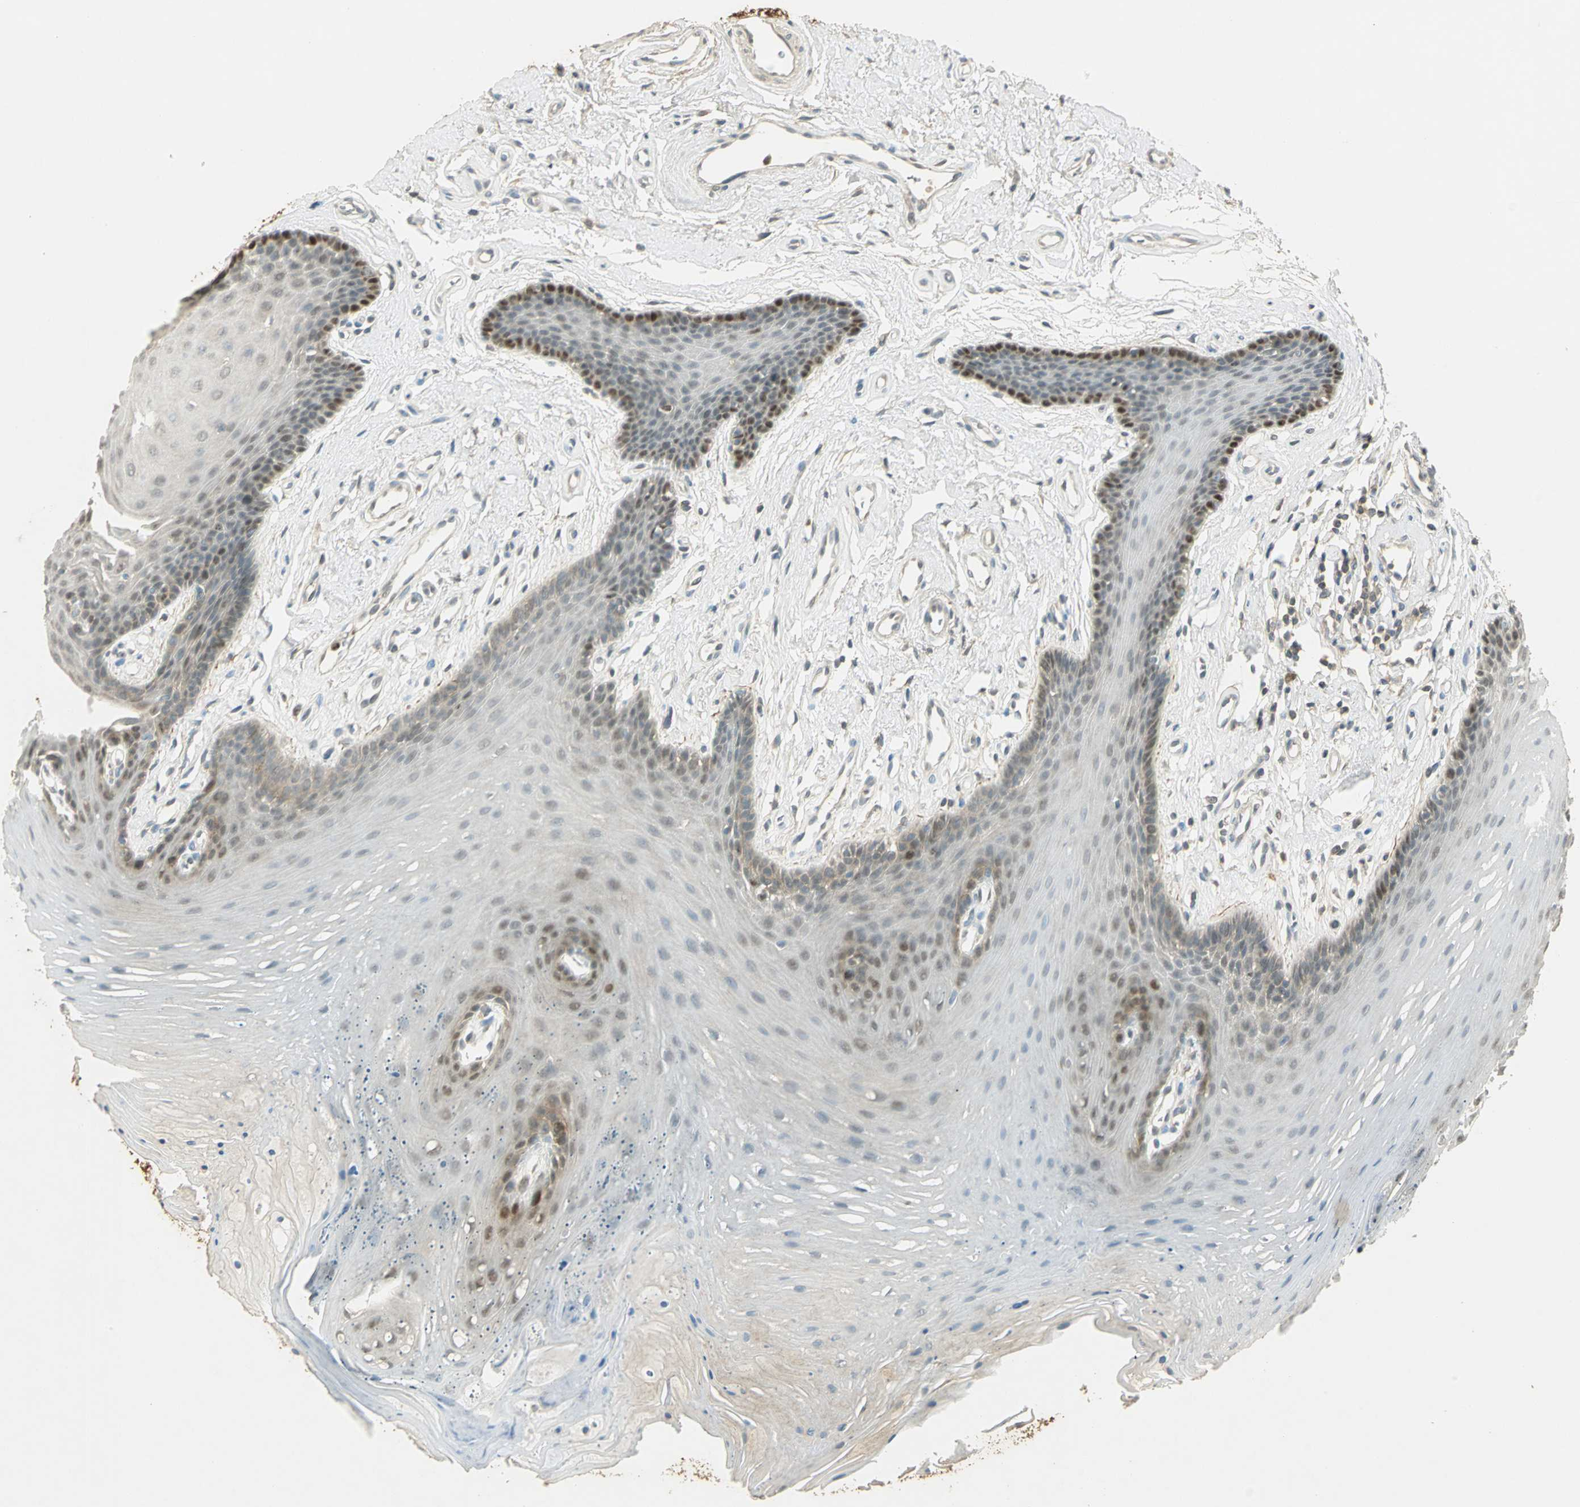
{"staining": {"intensity": "moderate", "quantity": "<25%", "location": "nuclear"}, "tissue": "oral mucosa", "cell_type": "Squamous epithelial cells", "image_type": "normal", "snomed": [{"axis": "morphology", "description": "Normal tissue, NOS"}, {"axis": "topography", "description": "Oral tissue"}], "caption": "Immunohistochemistry (IHC) photomicrograph of normal oral mucosa: oral mucosa stained using immunohistochemistry reveals low levels of moderate protein expression localized specifically in the nuclear of squamous epithelial cells, appearing as a nuclear brown color.", "gene": "BIRC2", "patient": {"sex": "male", "age": 62}}